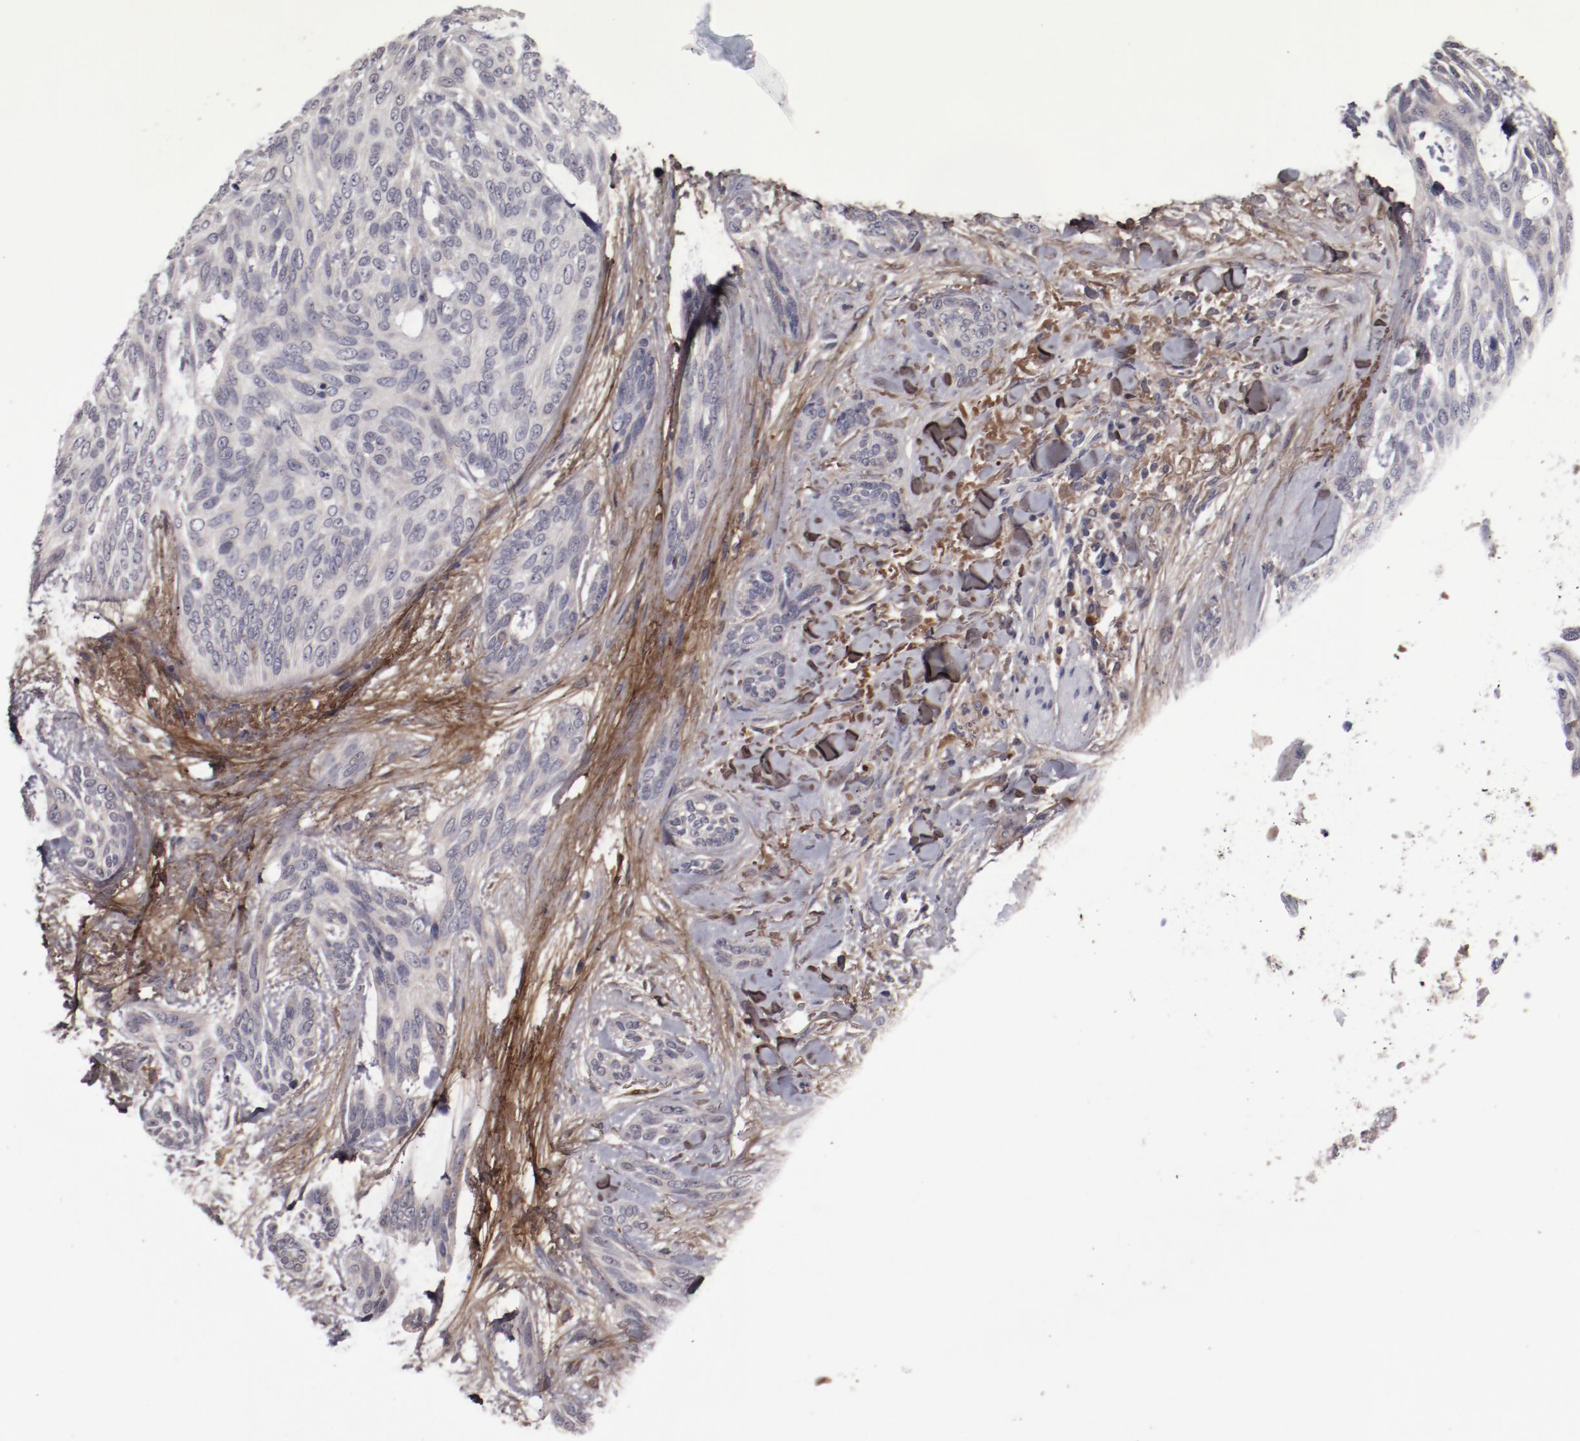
{"staining": {"intensity": "weak", "quantity": "<25%", "location": "cytoplasmic/membranous"}, "tissue": "skin cancer", "cell_type": "Tumor cells", "image_type": "cancer", "snomed": [{"axis": "morphology", "description": "Normal tissue, NOS"}, {"axis": "morphology", "description": "Basal cell carcinoma"}, {"axis": "topography", "description": "Skin"}], "caption": "Immunohistochemistry (IHC) image of human basal cell carcinoma (skin) stained for a protein (brown), which reveals no expression in tumor cells.", "gene": "IL12A", "patient": {"sex": "female", "age": 71}}